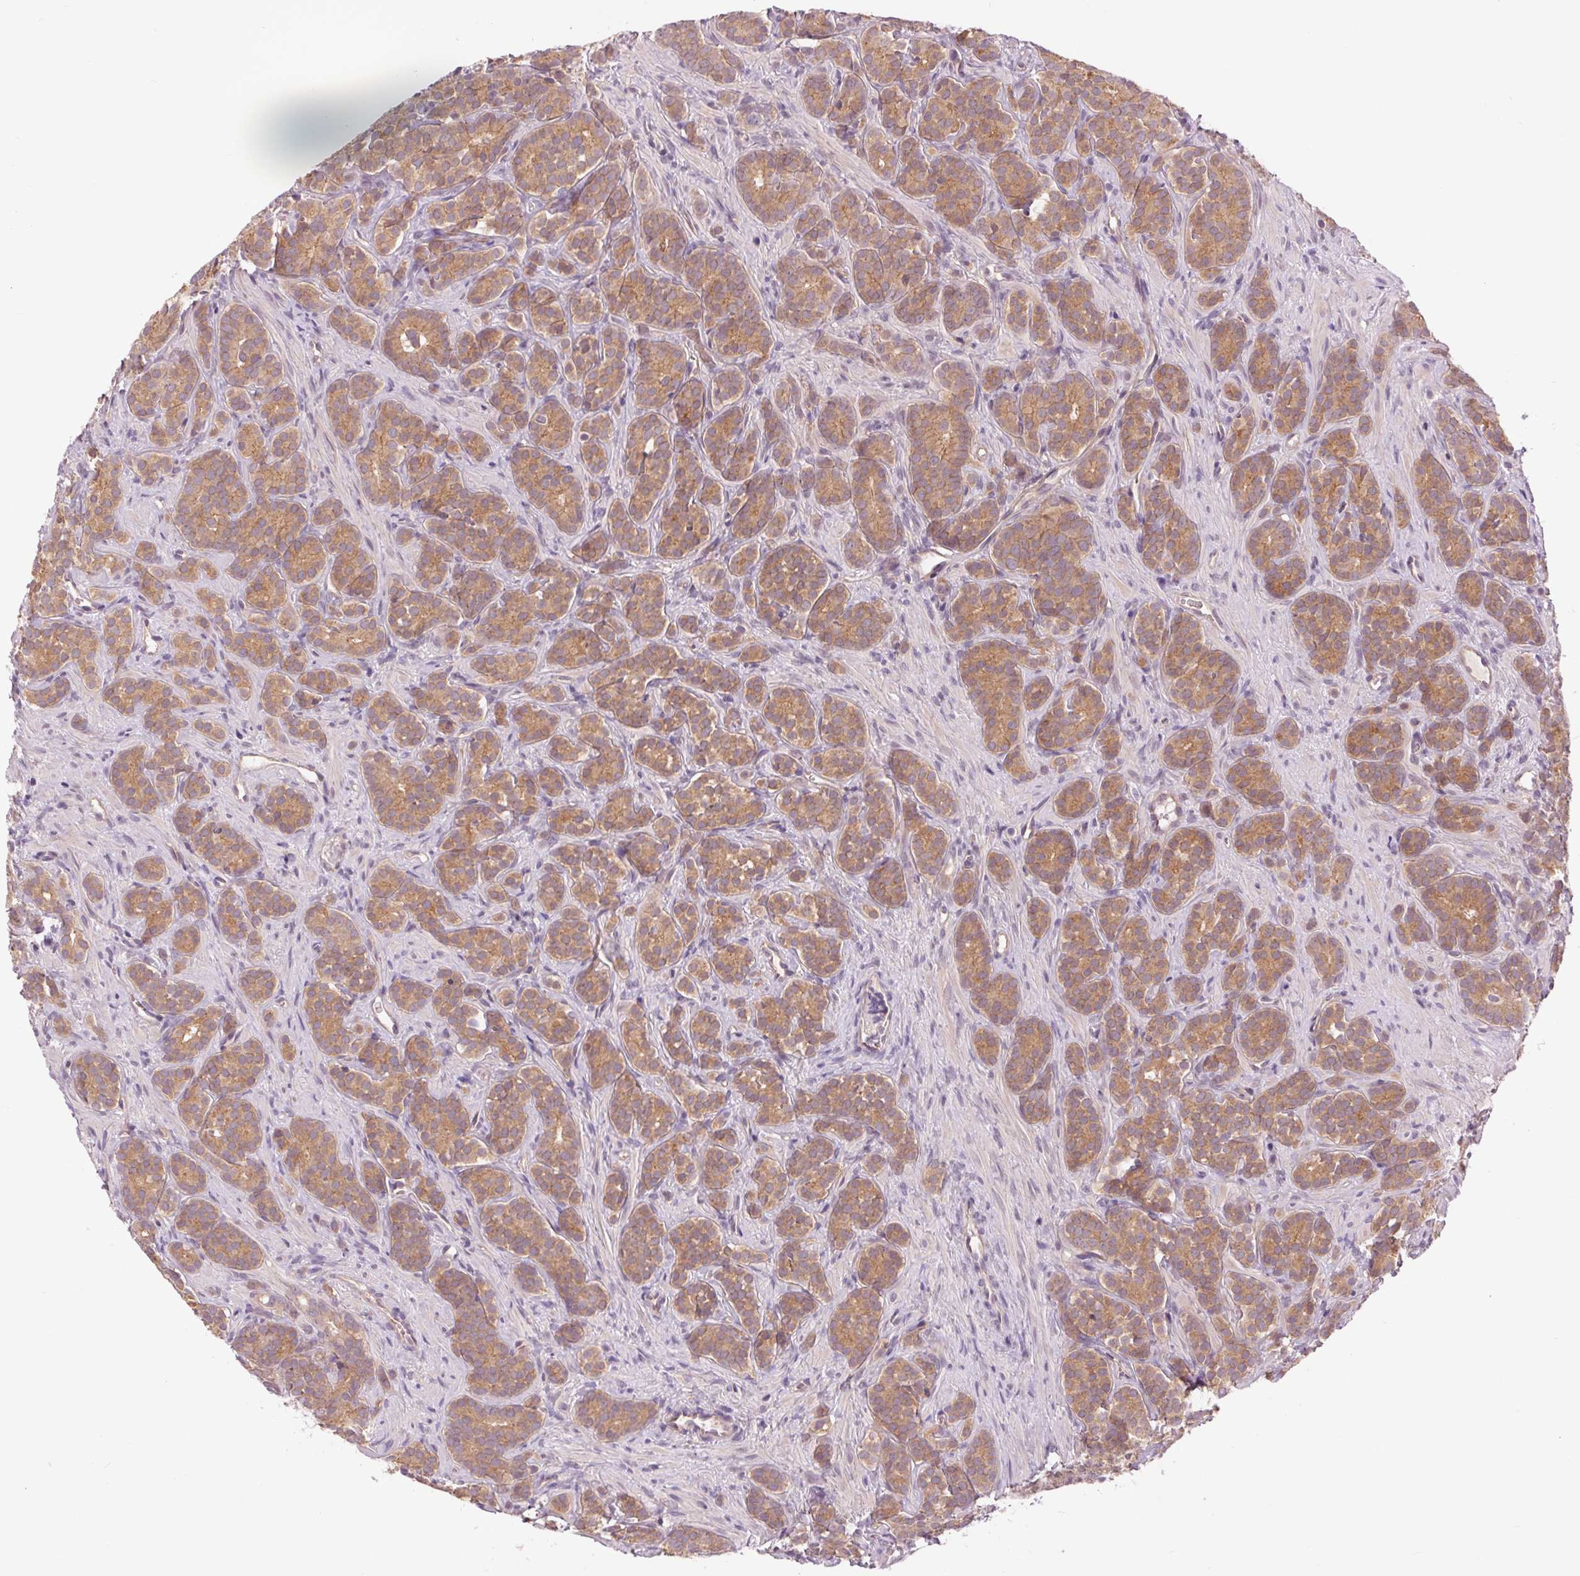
{"staining": {"intensity": "weak", "quantity": ">75%", "location": "cytoplasmic/membranous"}, "tissue": "prostate cancer", "cell_type": "Tumor cells", "image_type": "cancer", "snomed": [{"axis": "morphology", "description": "Adenocarcinoma, High grade"}, {"axis": "topography", "description": "Prostate"}], "caption": "Immunohistochemistry photomicrograph of human prostate cancer stained for a protein (brown), which reveals low levels of weak cytoplasmic/membranous positivity in about >75% of tumor cells.", "gene": "SH3RF2", "patient": {"sex": "male", "age": 84}}